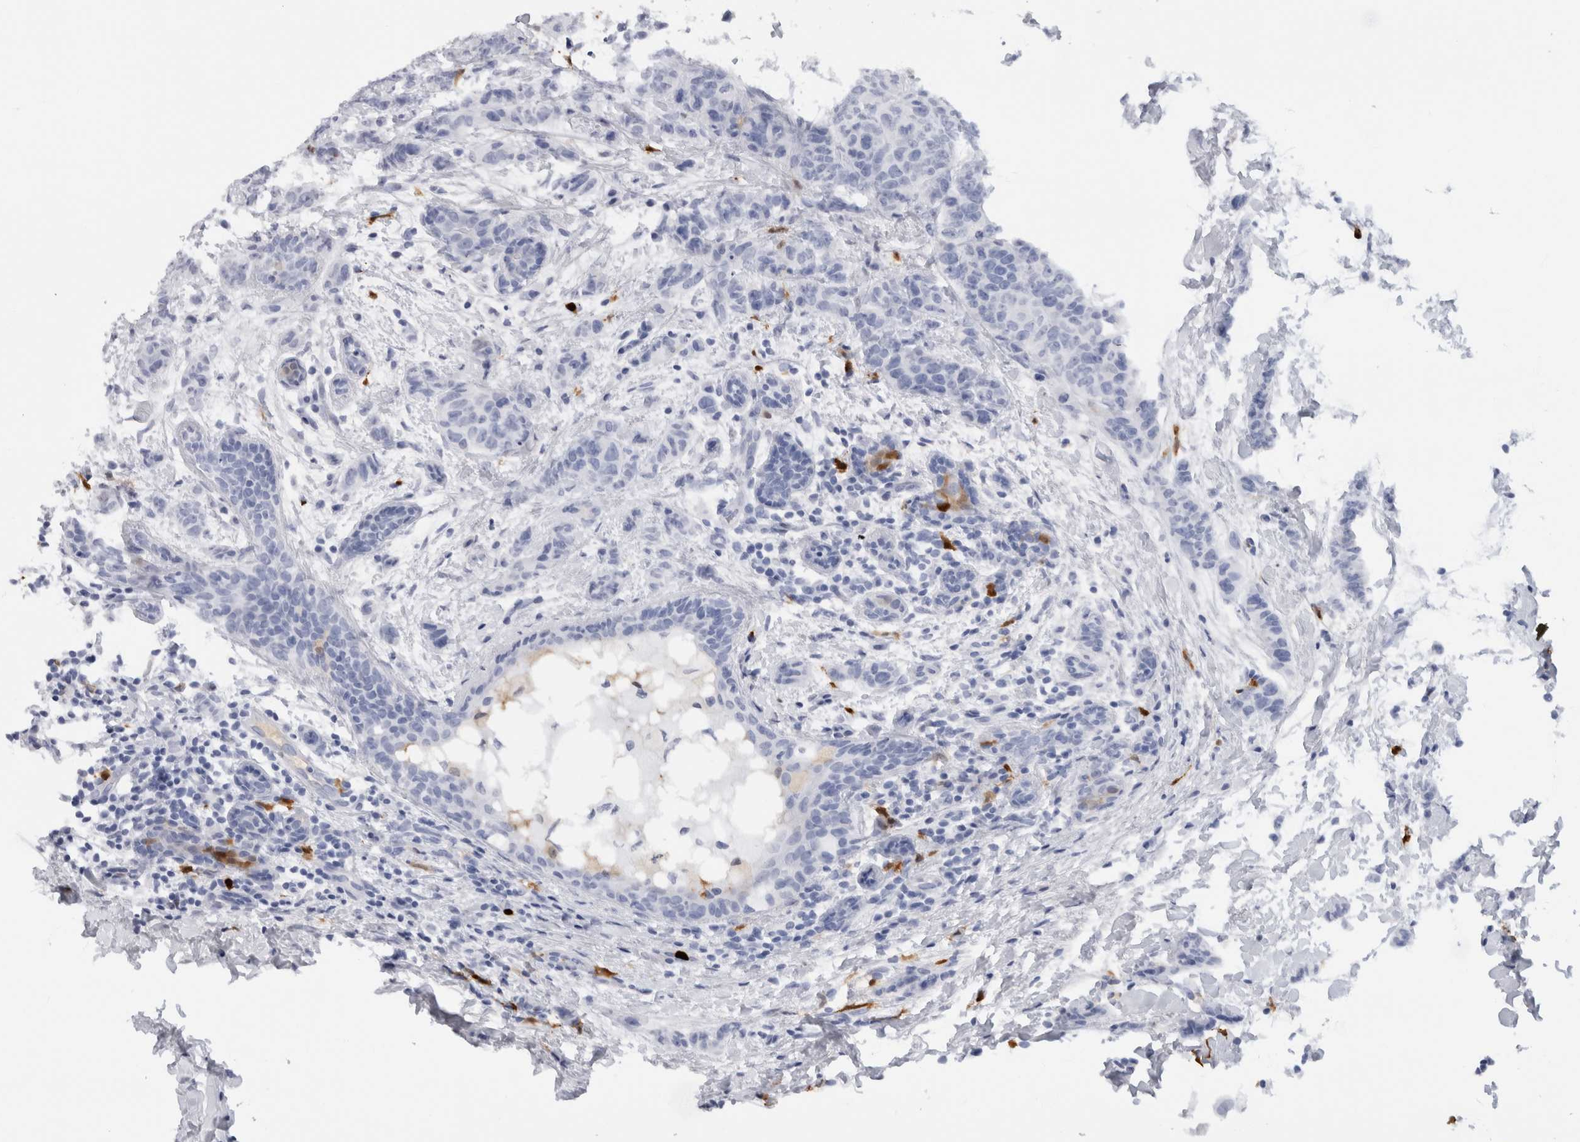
{"staining": {"intensity": "negative", "quantity": "none", "location": "none"}, "tissue": "breast cancer", "cell_type": "Tumor cells", "image_type": "cancer", "snomed": [{"axis": "morphology", "description": "Normal tissue, NOS"}, {"axis": "morphology", "description": "Duct carcinoma"}, {"axis": "topography", "description": "Breast"}], "caption": "Invasive ductal carcinoma (breast) was stained to show a protein in brown. There is no significant staining in tumor cells.", "gene": "S100A8", "patient": {"sex": "female", "age": 40}}